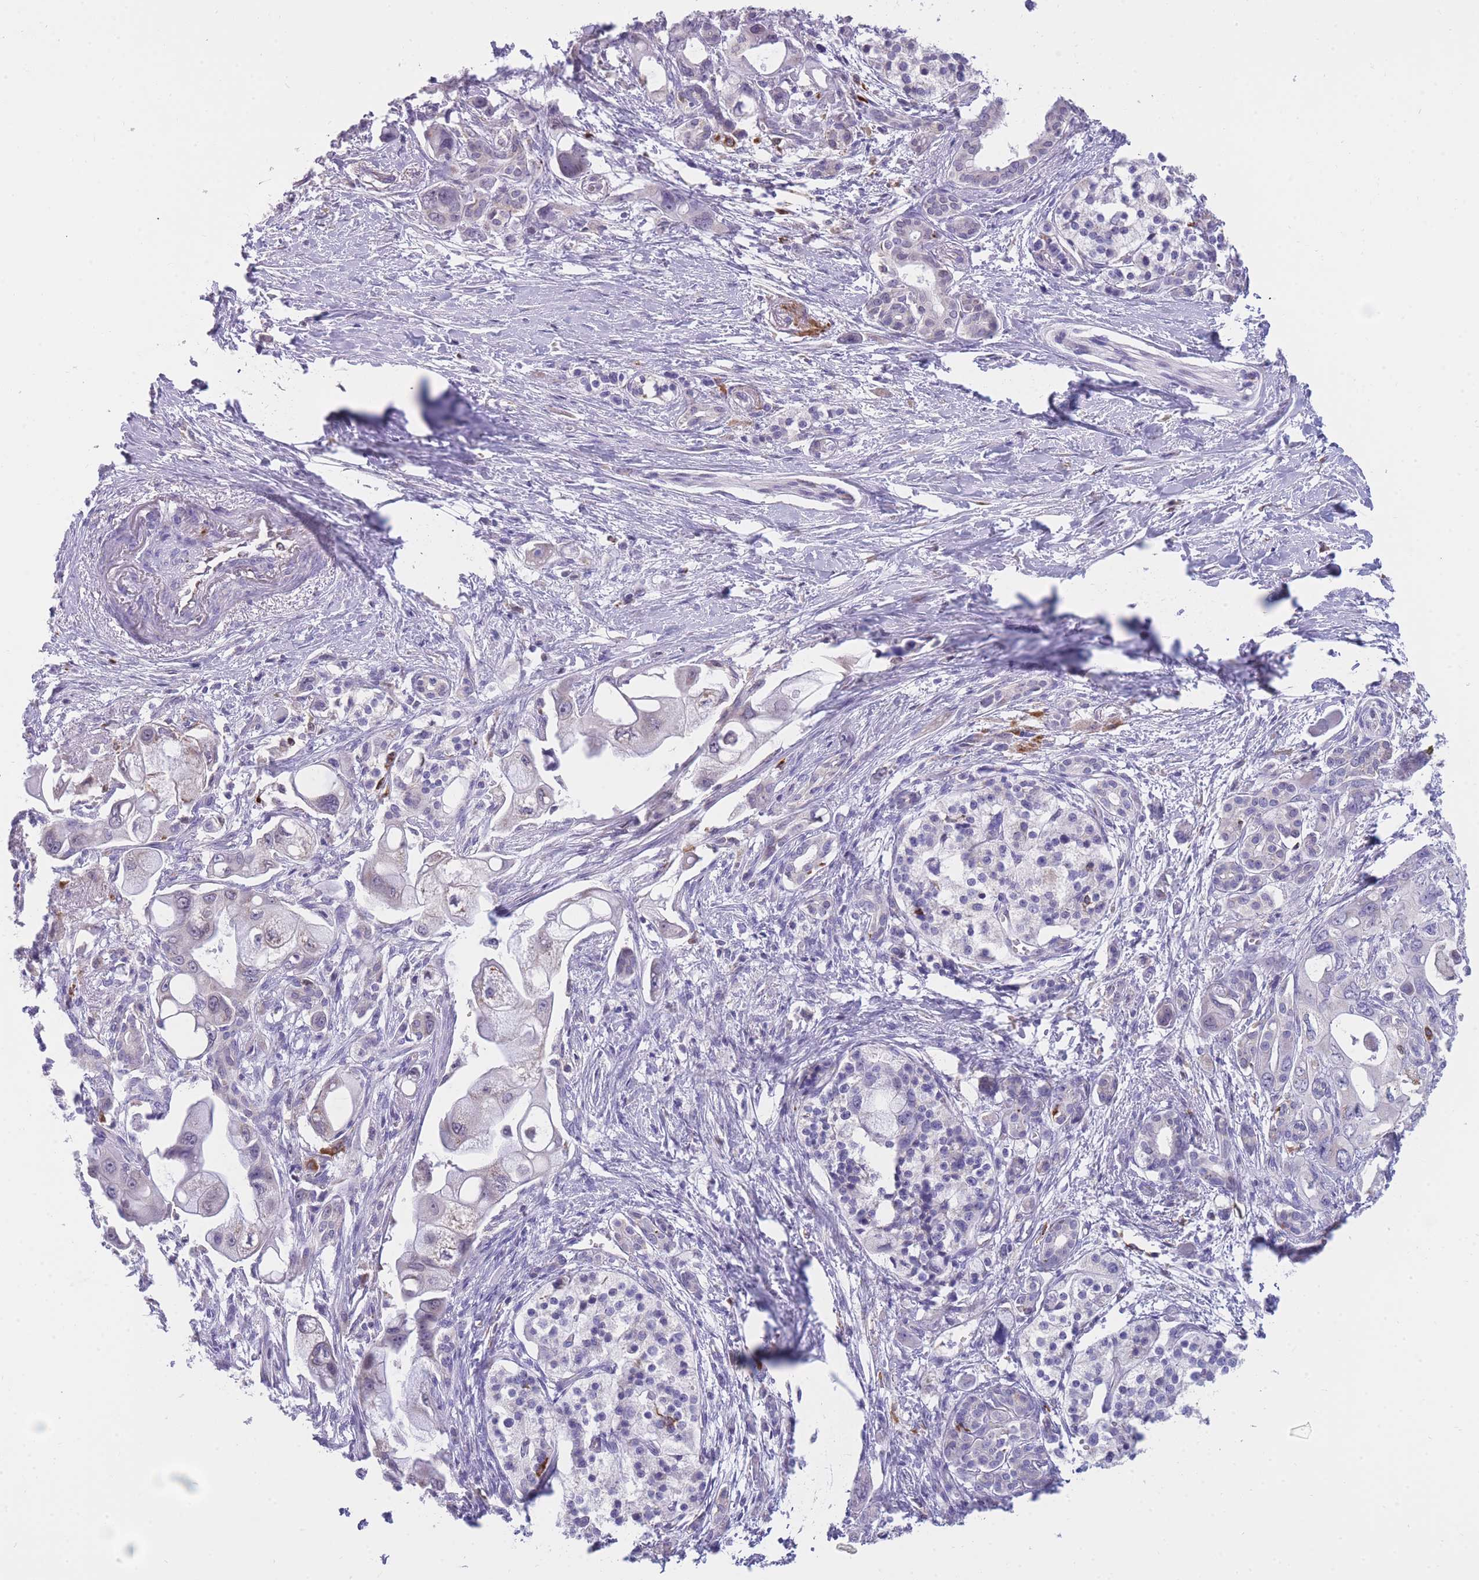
{"staining": {"intensity": "negative", "quantity": "none", "location": "none"}, "tissue": "pancreatic cancer", "cell_type": "Tumor cells", "image_type": "cancer", "snomed": [{"axis": "morphology", "description": "Adenocarcinoma, NOS"}, {"axis": "topography", "description": "Pancreas"}], "caption": "The image displays no staining of tumor cells in adenocarcinoma (pancreatic). The staining was performed using DAB to visualize the protein expression in brown, while the nuclei were stained in blue with hematoxylin (Magnification: 20x).", "gene": "ZNF662", "patient": {"sex": "male", "age": 68}}